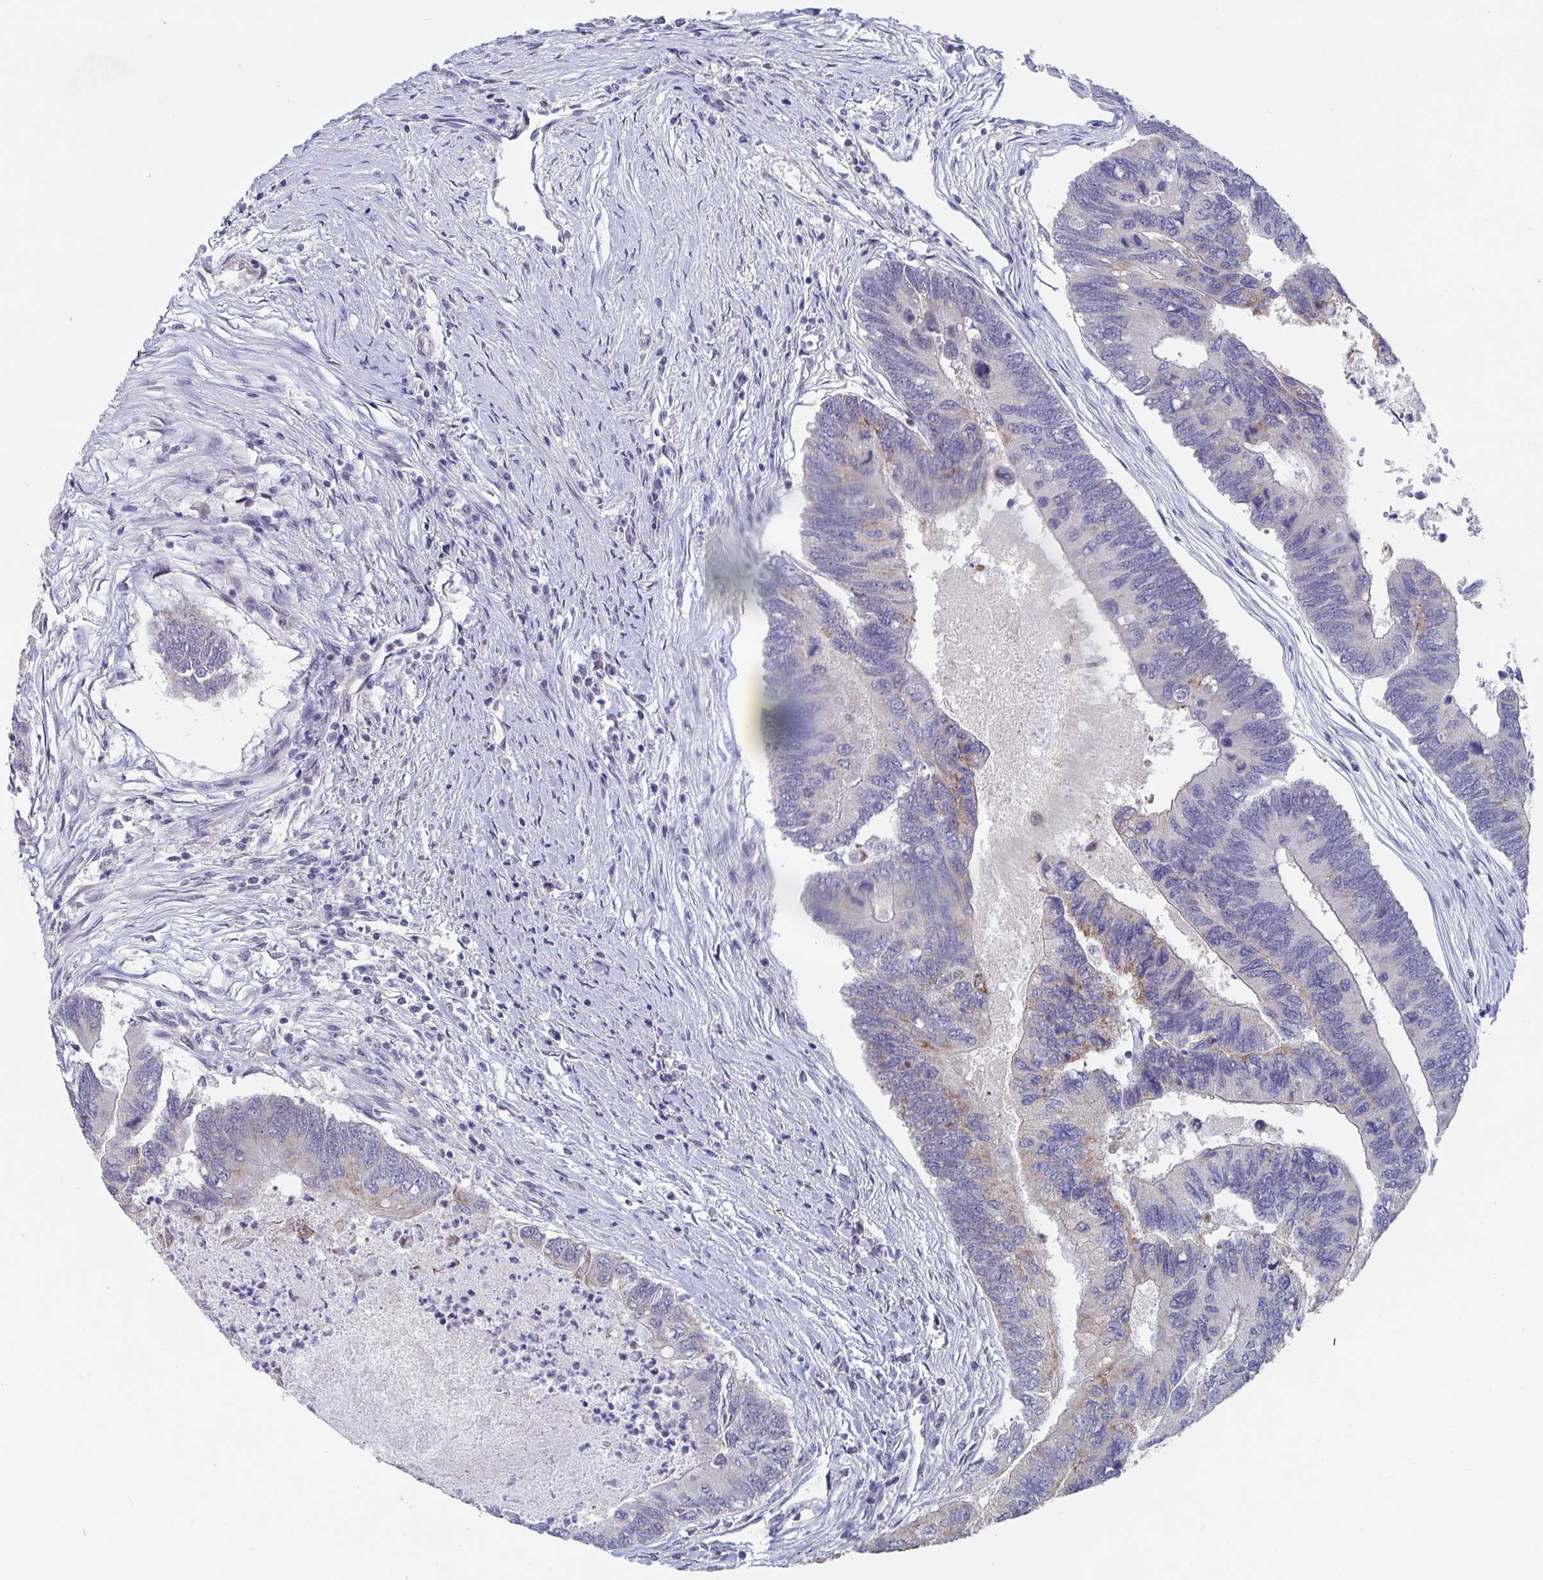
{"staining": {"intensity": "weak", "quantity": "<25%", "location": "cytoplasmic/membranous"}, "tissue": "colorectal cancer", "cell_type": "Tumor cells", "image_type": "cancer", "snomed": [{"axis": "morphology", "description": "Adenocarcinoma, NOS"}, {"axis": "topography", "description": "Colon"}], "caption": "Colorectal adenocarcinoma stained for a protein using IHC exhibits no positivity tumor cells.", "gene": "FAM156B", "patient": {"sex": "female", "age": 67}}